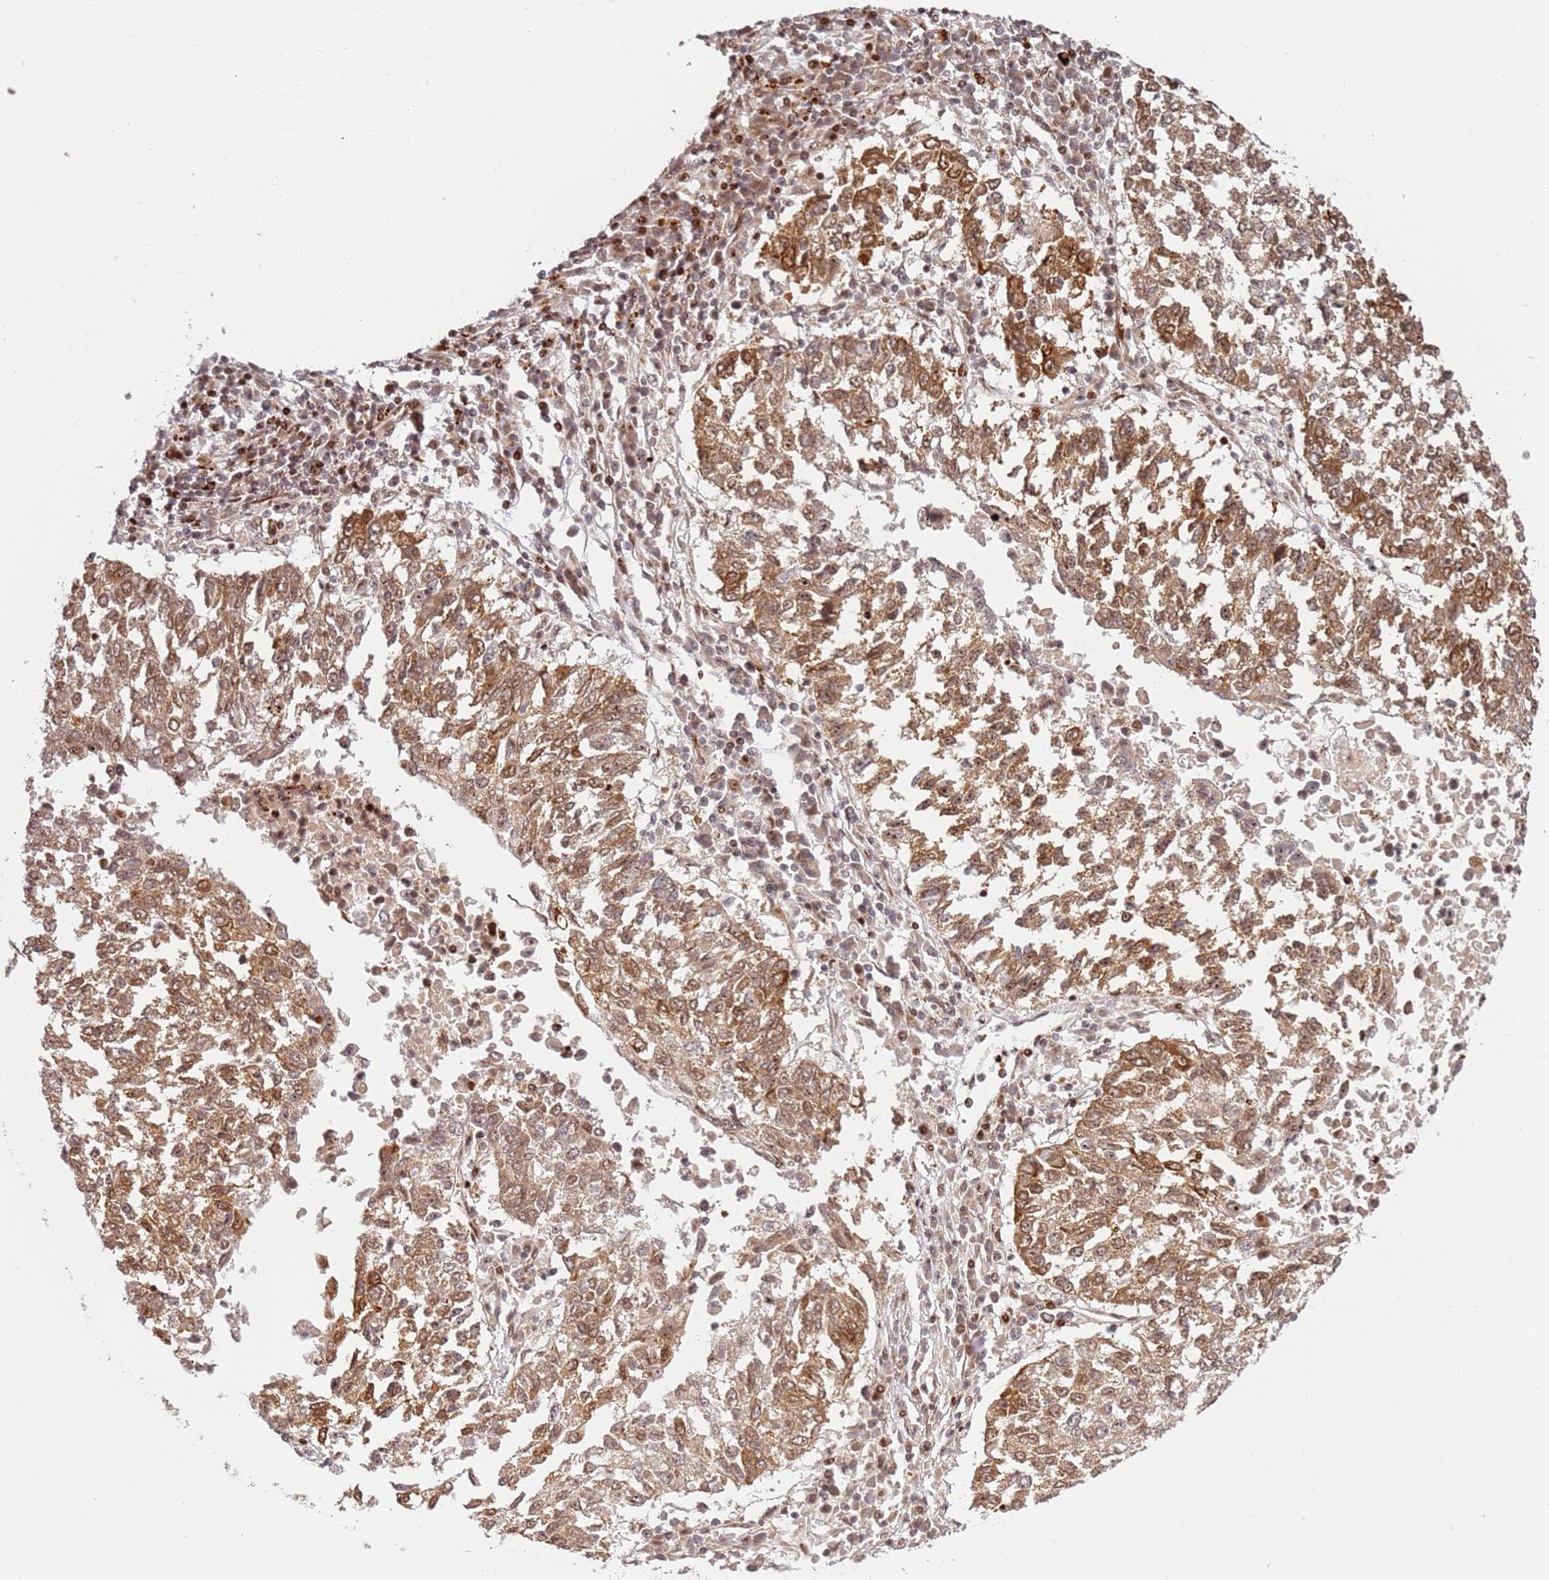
{"staining": {"intensity": "moderate", "quantity": ">75%", "location": "cytoplasmic/membranous"}, "tissue": "lung cancer", "cell_type": "Tumor cells", "image_type": "cancer", "snomed": [{"axis": "morphology", "description": "Squamous cell carcinoma, NOS"}, {"axis": "topography", "description": "Lung"}], "caption": "Protein expression analysis of human squamous cell carcinoma (lung) reveals moderate cytoplasmic/membranous positivity in about >75% of tumor cells.", "gene": "TMEM233", "patient": {"sex": "male", "age": 73}}